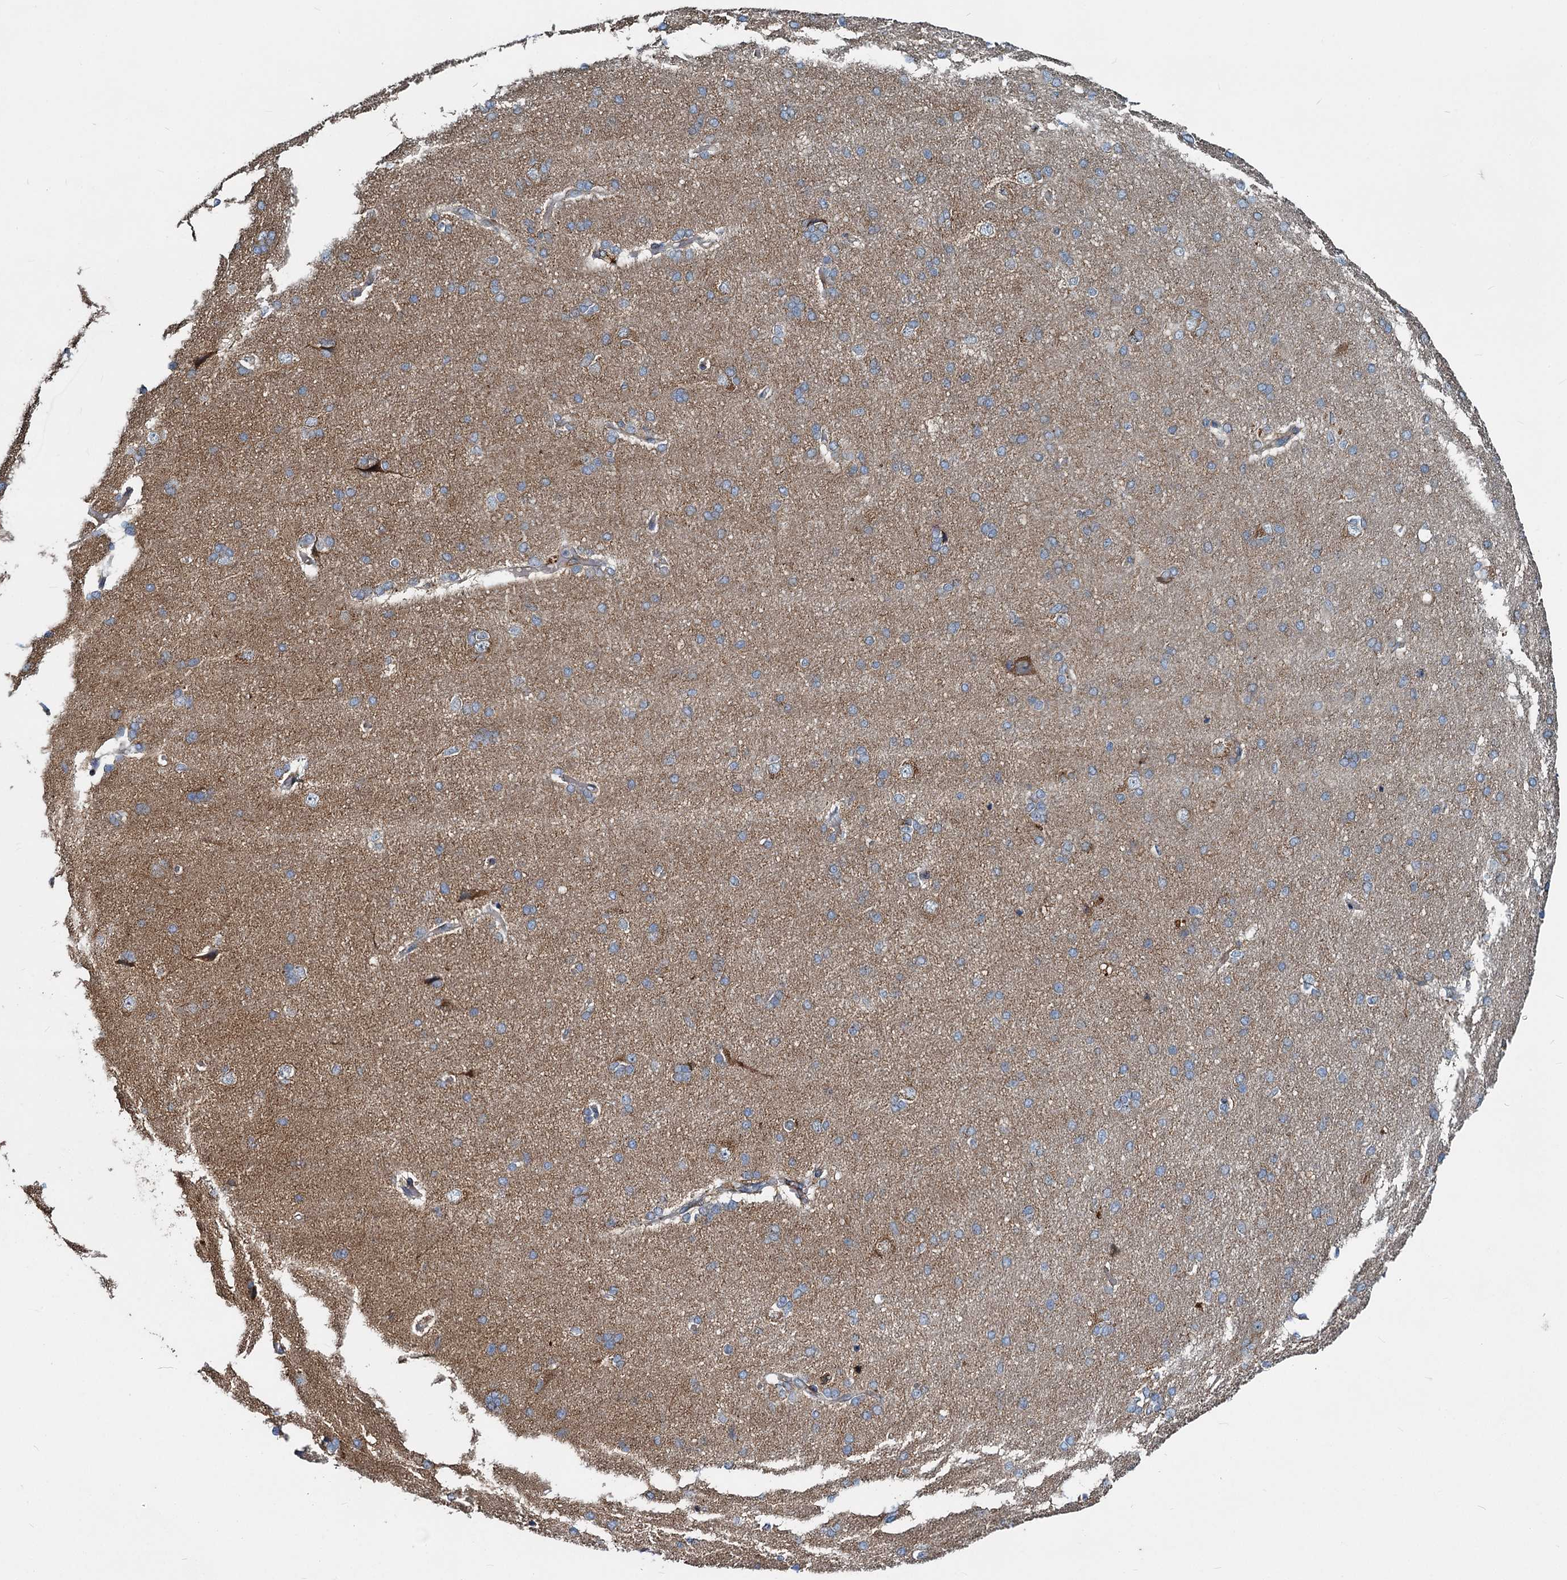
{"staining": {"intensity": "weak", "quantity": "25%-75%", "location": "cytoplasmic/membranous"}, "tissue": "cerebral cortex", "cell_type": "Endothelial cells", "image_type": "normal", "snomed": [{"axis": "morphology", "description": "Normal tissue, NOS"}, {"axis": "topography", "description": "Cerebral cortex"}], "caption": "Protein staining shows weak cytoplasmic/membranous positivity in about 25%-75% of endothelial cells in unremarkable cerebral cortex.", "gene": "ADCY2", "patient": {"sex": "male", "age": 62}}